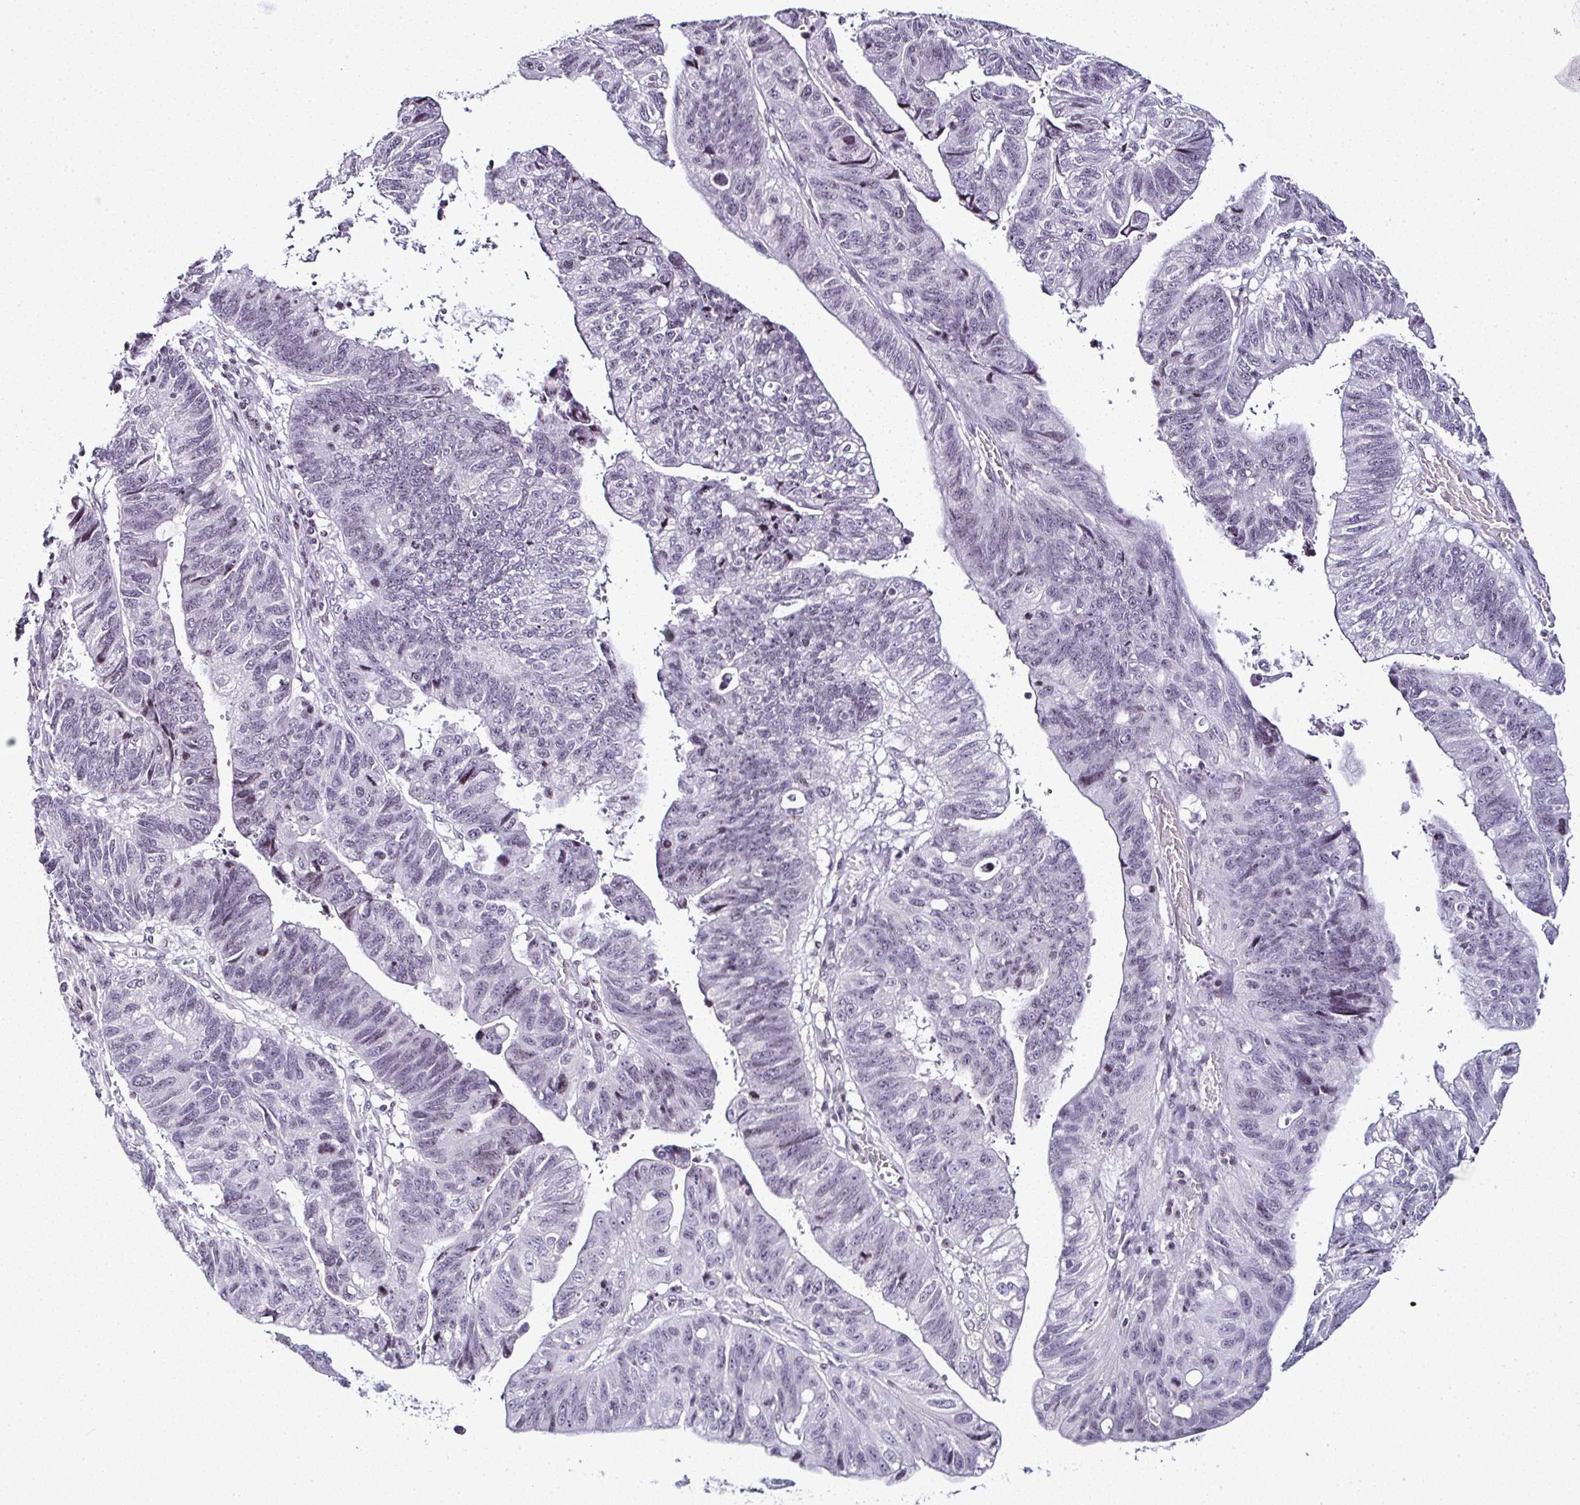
{"staining": {"intensity": "negative", "quantity": "none", "location": "none"}, "tissue": "stomach cancer", "cell_type": "Tumor cells", "image_type": "cancer", "snomed": [{"axis": "morphology", "description": "Adenocarcinoma, NOS"}, {"axis": "topography", "description": "Stomach"}], "caption": "Immunohistochemical staining of human stomach cancer shows no significant expression in tumor cells.", "gene": "SERPINB3", "patient": {"sex": "male", "age": 59}}